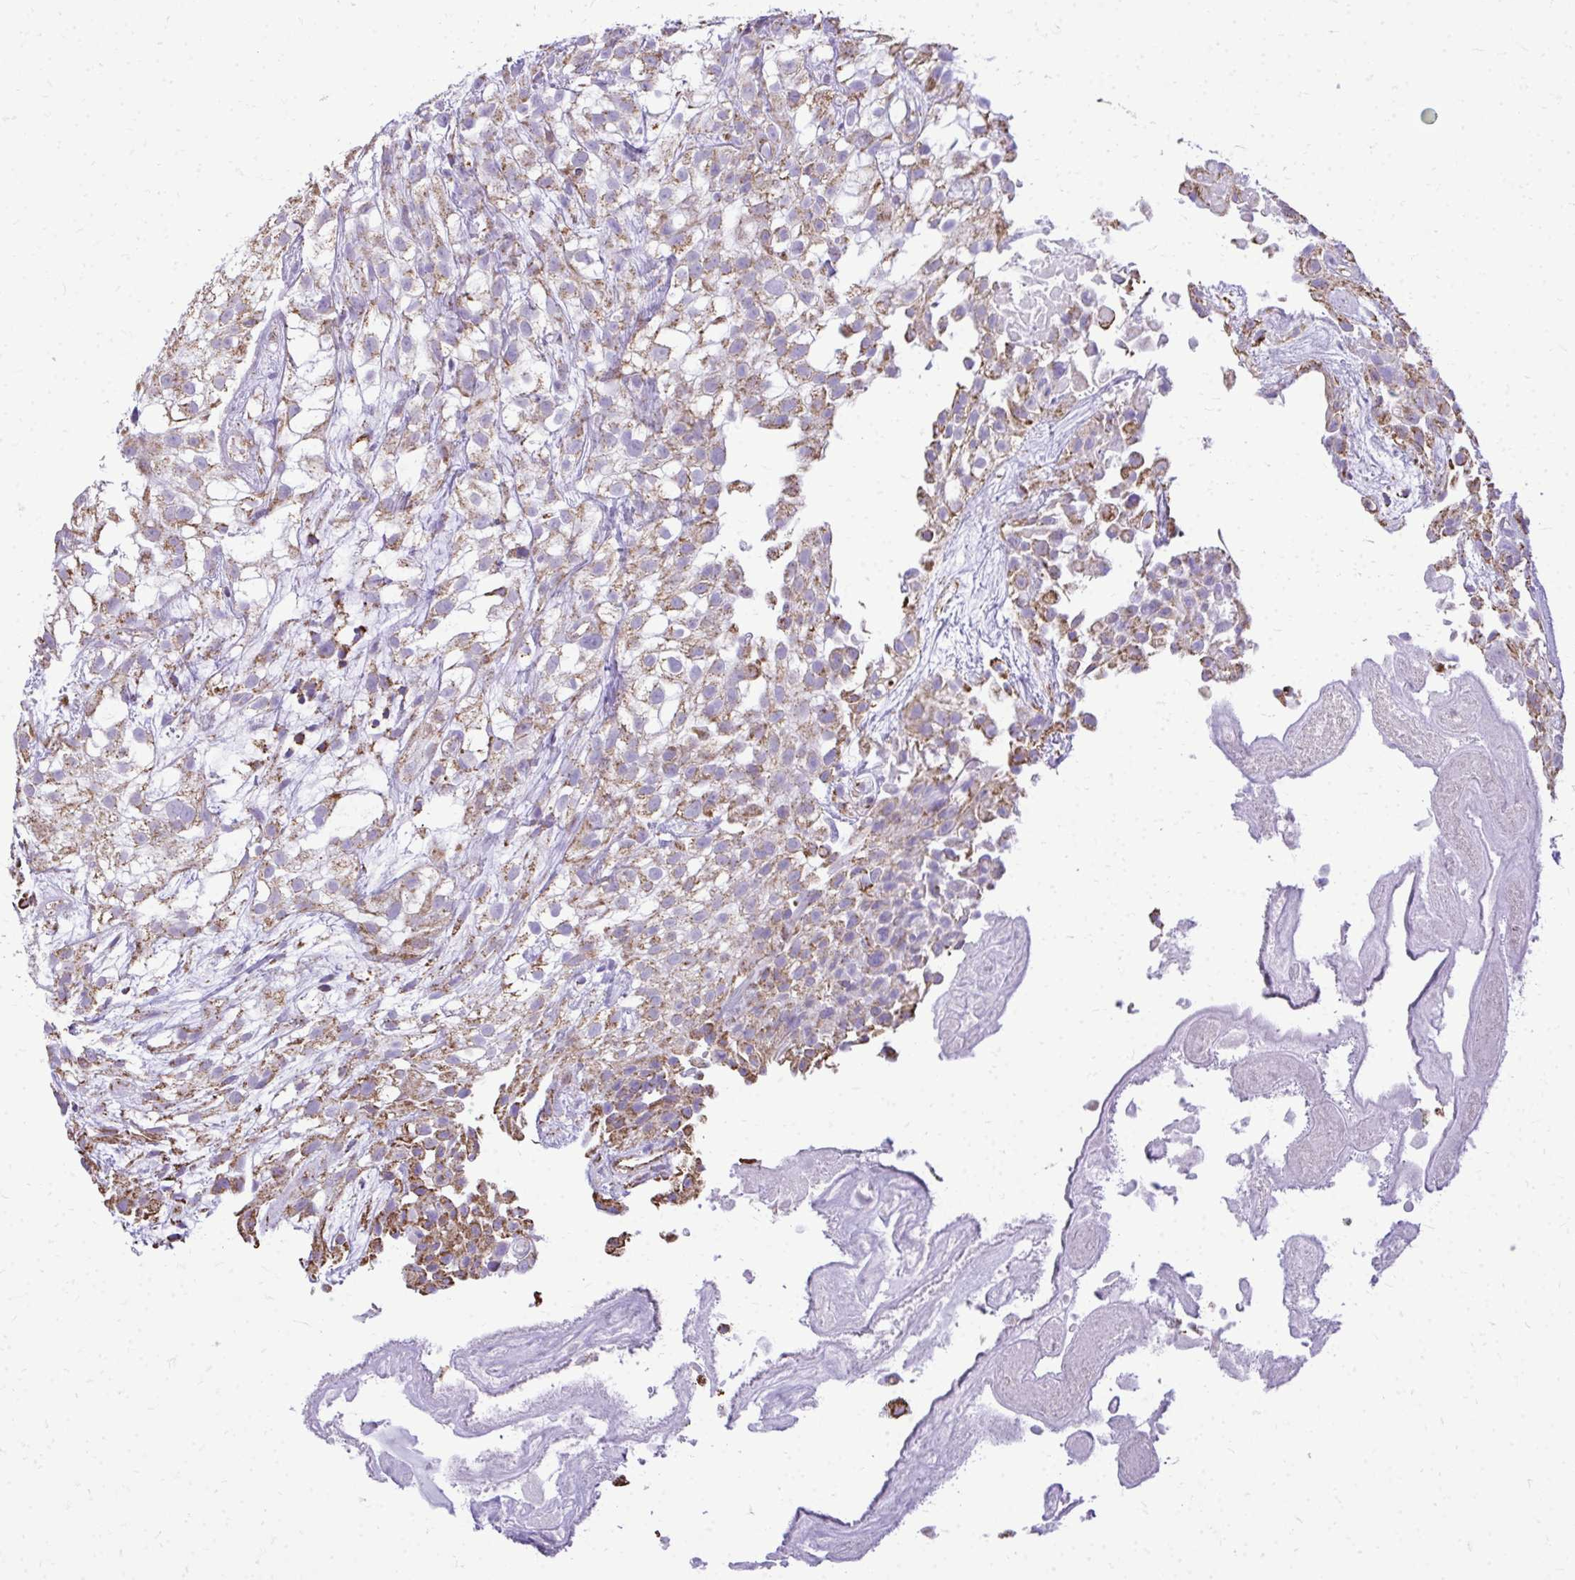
{"staining": {"intensity": "weak", "quantity": ">75%", "location": "cytoplasmic/membranous"}, "tissue": "urothelial cancer", "cell_type": "Tumor cells", "image_type": "cancer", "snomed": [{"axis": "morphology", "description": "Urothelial carcinoma, High grade"}, {"axis": "topography", "description": "Urinary bladder"}], "caption": "Immunohistochemical staining of urothelial cancer displays weak cytoplasmic/membranous protein staining in approximately >75% of tumor cells.", "gene": "MPZL2", "patient": {"sex": "male", "age": 56}}